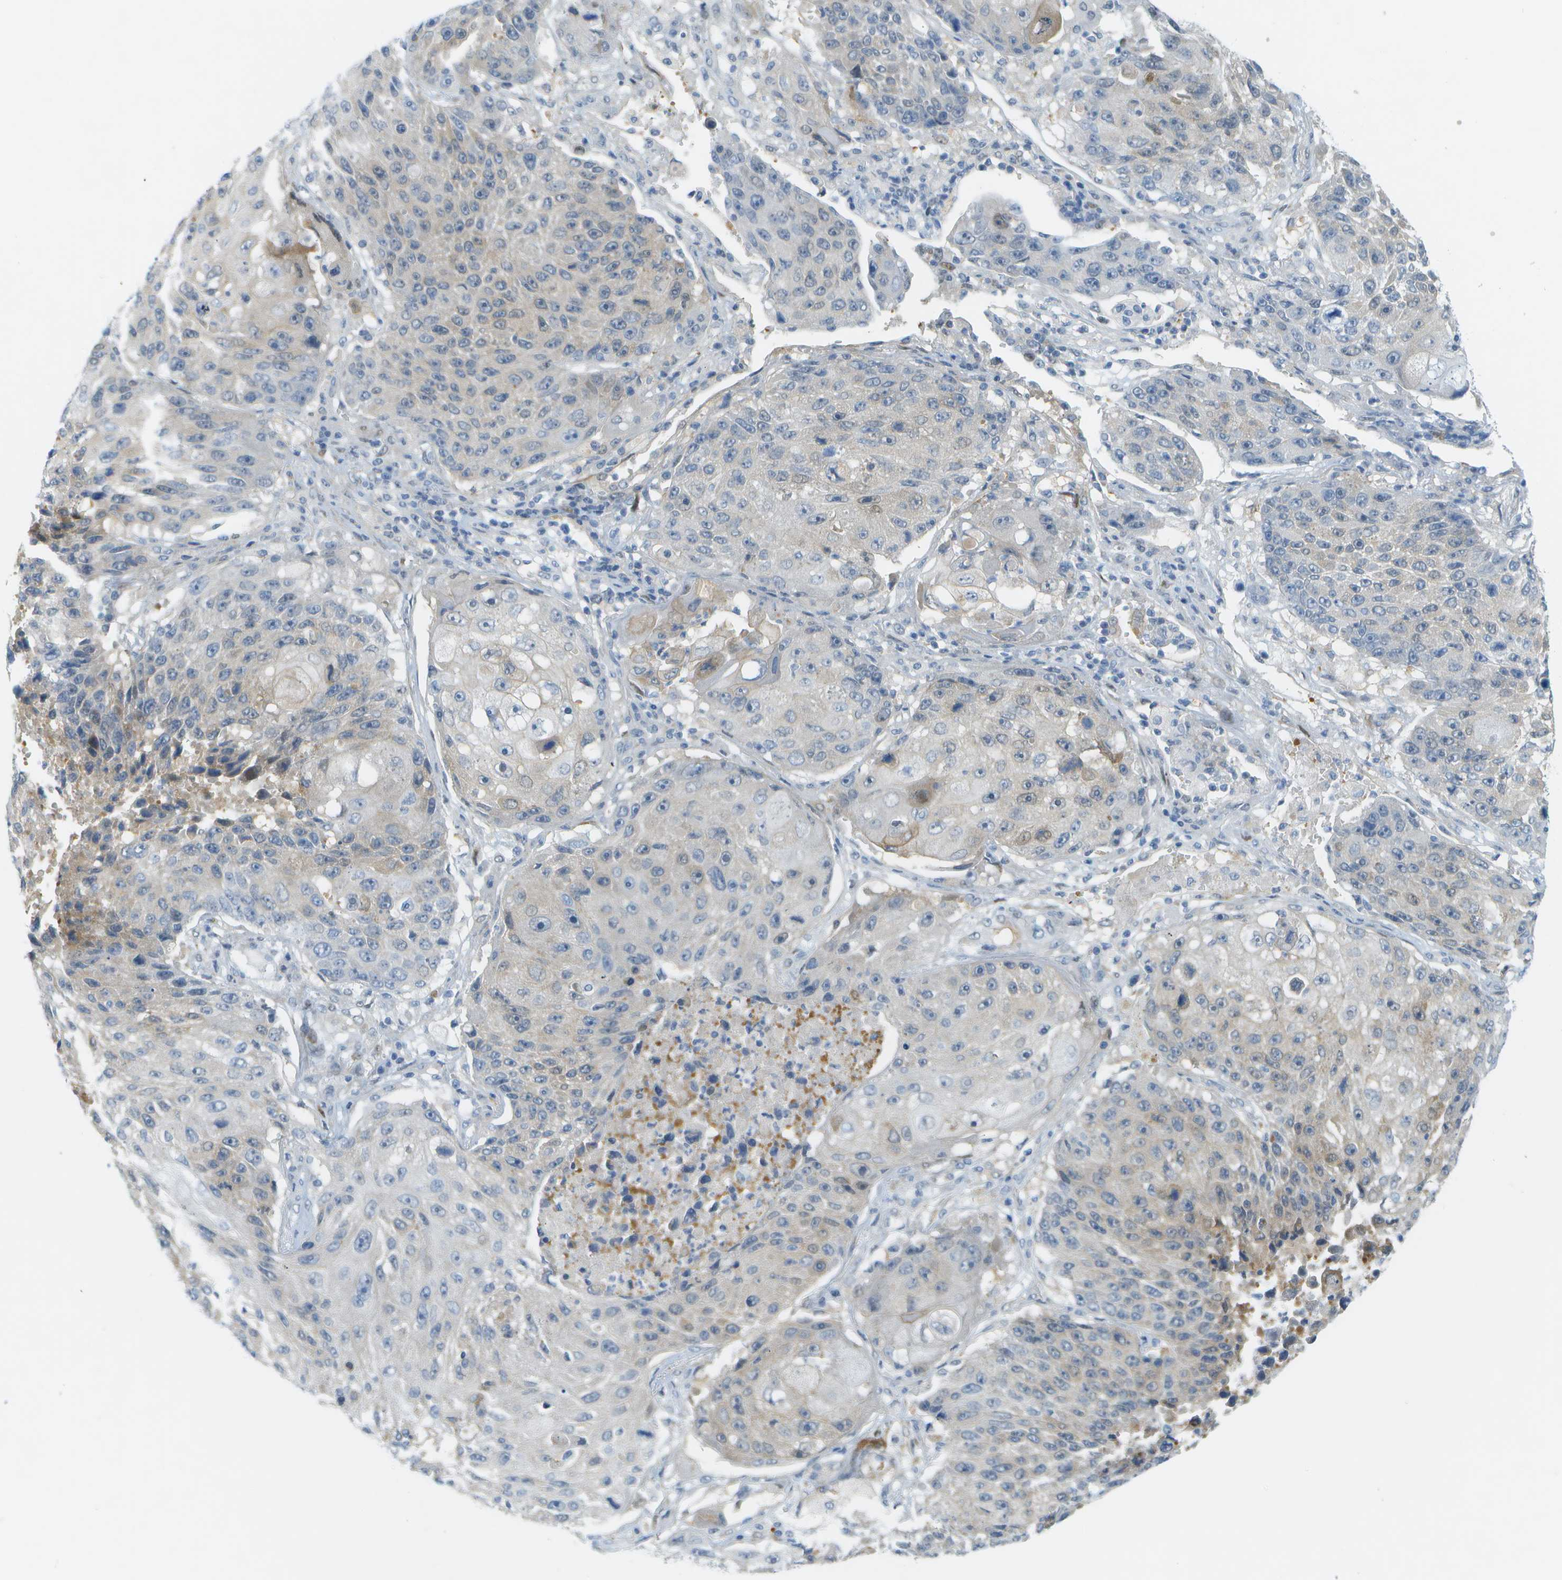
{"staining": {"intensity": "negative", "quantity": "none", "location": "none"}, "tissue": "lung cancer", "cell_type": "Tumor cells", "image_type": "cancer", "snomed": [{"axis": "morphology", "description": "Squamous cell carcinoma, NOS"}, {"axis": "topography", "description": "Lung"}], "caption": "Tumor cells are negative for brown protein staining in lung squamous cell carcinoma.", "gene": "CUL9", "patient": {"sex": "male", "age": 61}}